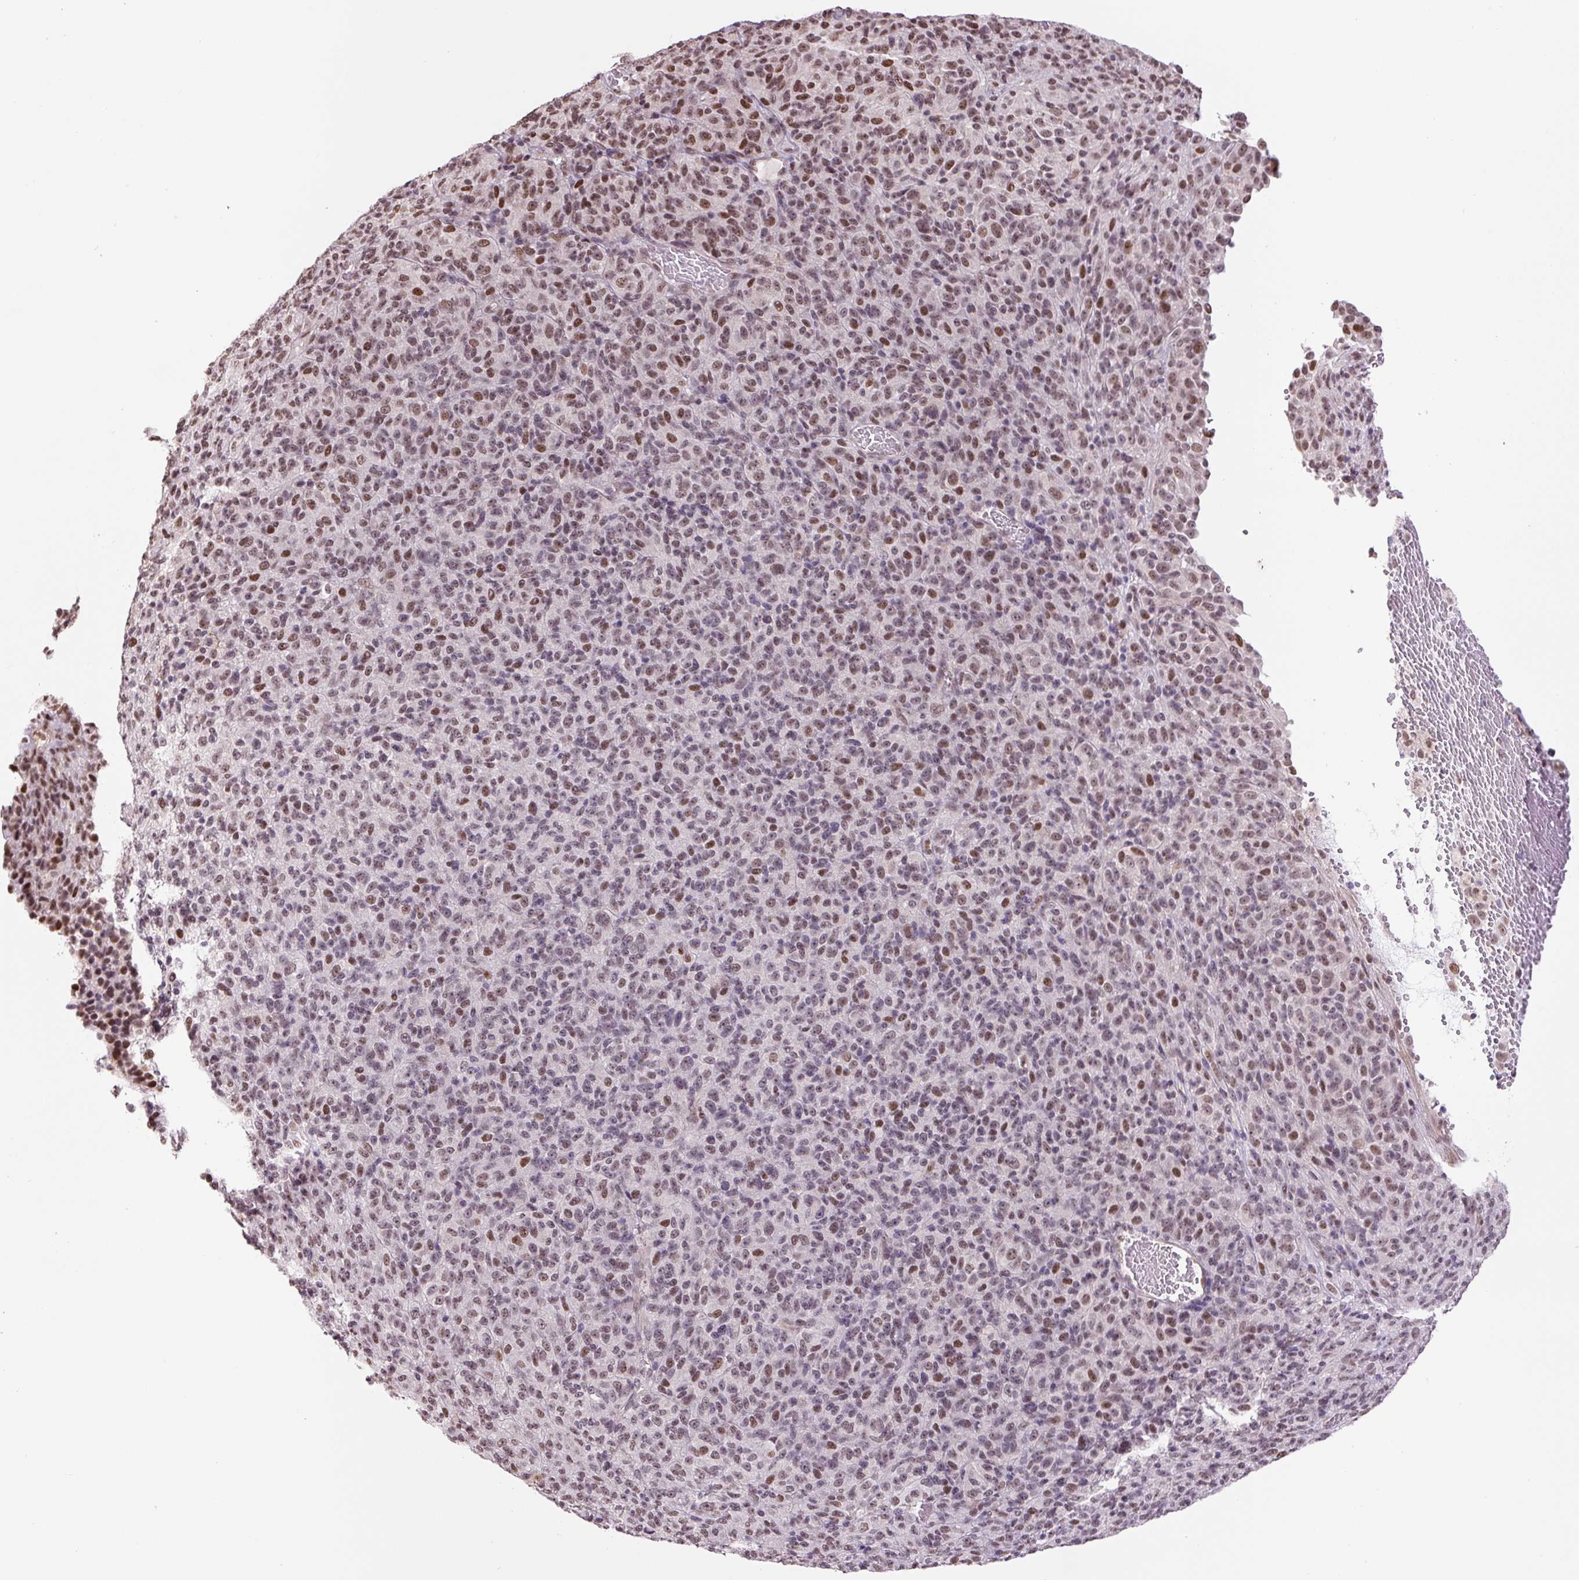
{"staining": {"intensity": "moderate", "quantity": "25%-75%", "location": "nuclear"}, "tissue": "melanoma", "cell_type": "Tumor cells", "image_type": "cancer", "snomed": [{"axis": "morphology", "description": "Malignant melanoma, Metastatic site"}, {"axis": "topography", "description": "Brain"}], "caption": "Tumor cells display medium levels of moderate nuclear positivity in about 25%-75% of cells in malignant melanoma (metastatic site).", "gene": "TCFL5", "patient": {"sex": "female", "age": 56}}